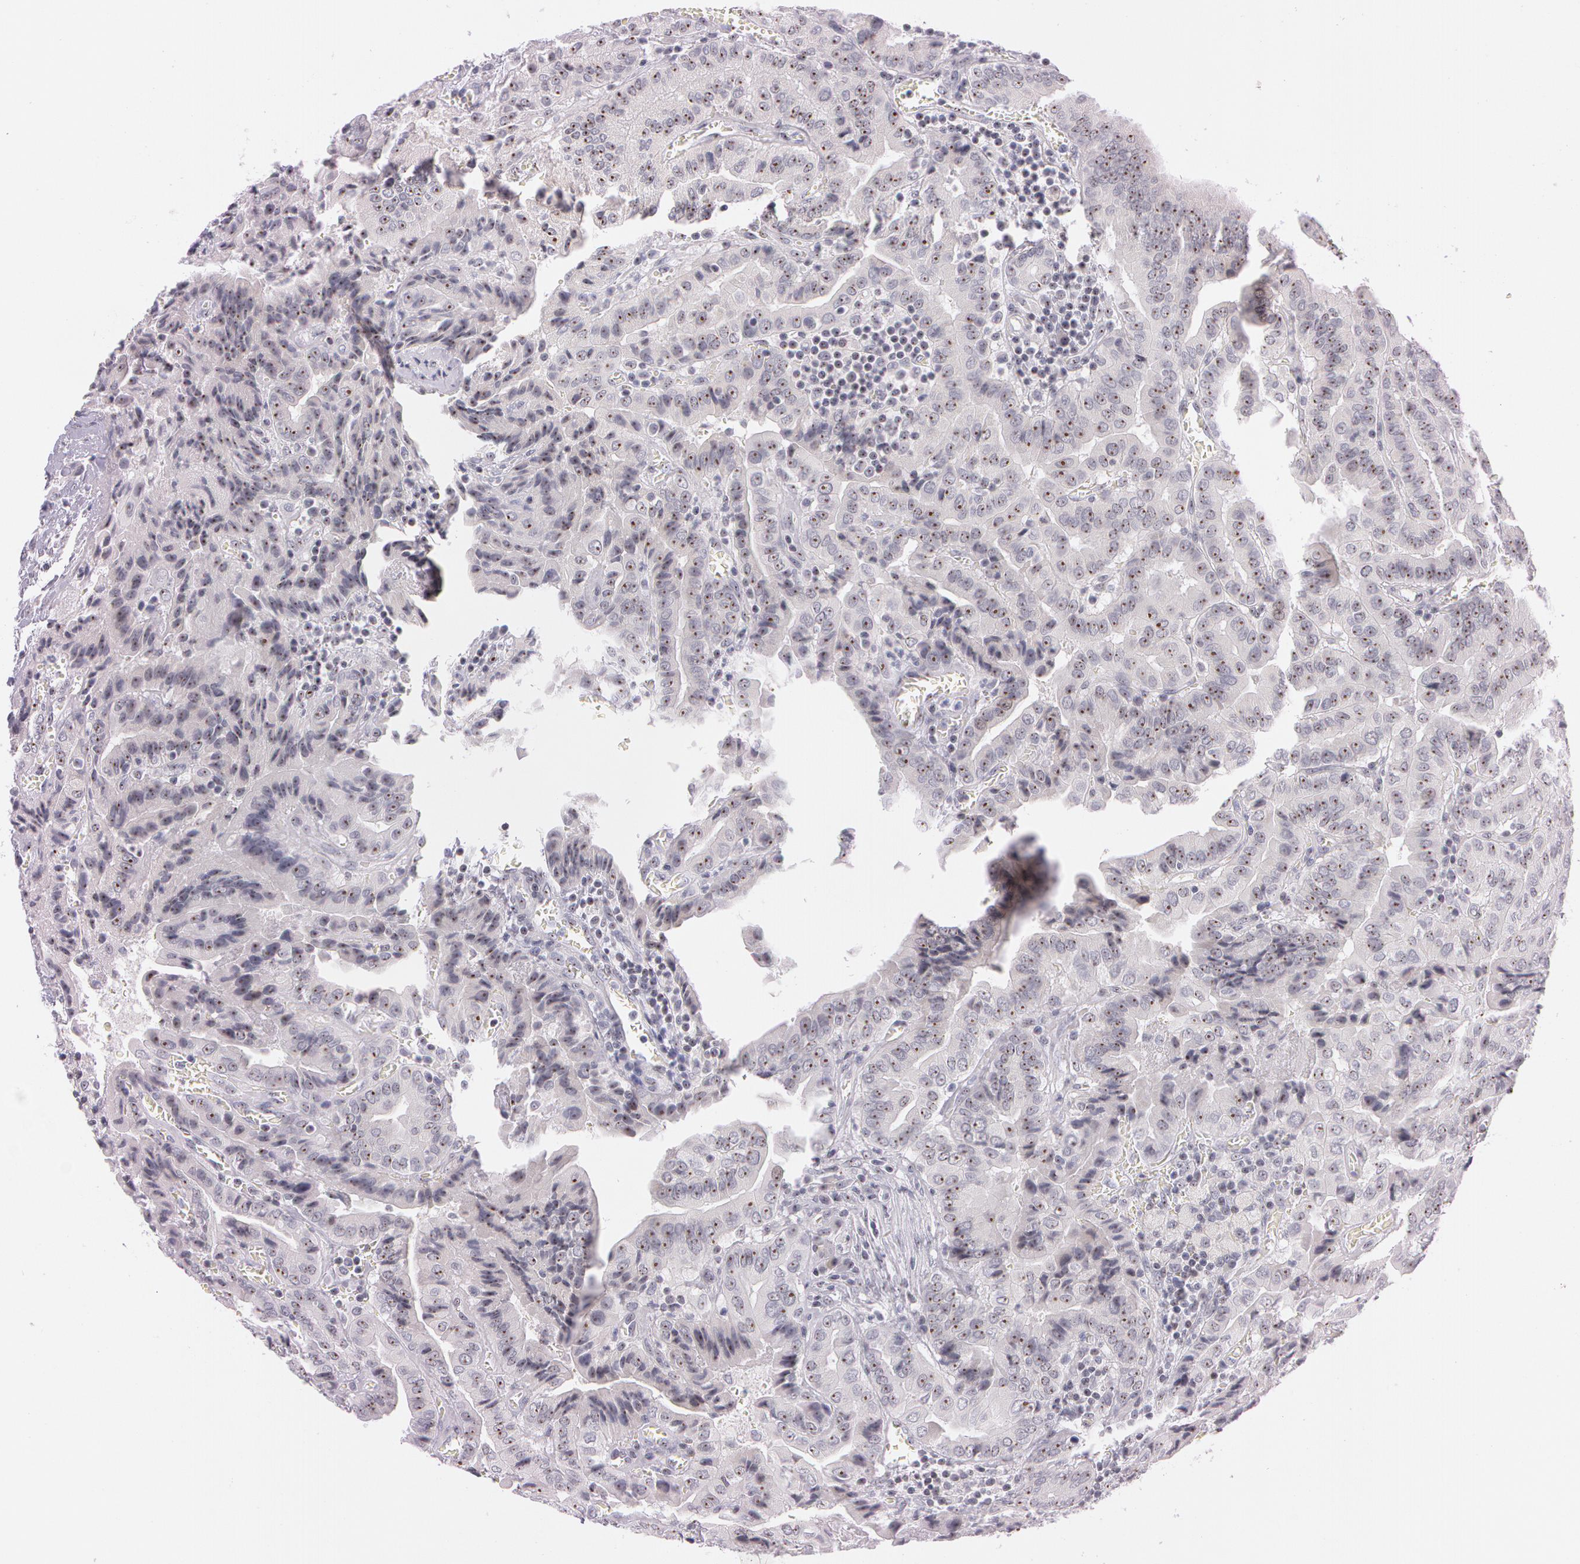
{"staining": {"intensity": "moderate", "quantity": ">75%", "location": "nuclear"}, "tissue": "thyroid cancer", "cell_type": "Tumor cells", "image_type": "cancer", "snomed": [{"axis": "morphology", "description": "Papillary adenocarcinoma, NOS"}, {"axis": "topography", "description": "Thyroid gland"}], "caption": "Moderate nuclear expression is seen in approximately >75% of tumor cells in thyroid papillary adenocarcinoma. Immunohistochemistry (ihc) stains the protein of interest in brown and the nuclei are stained blue.", "gene": "FBL", "patient": {"sex": "female", "age": 71}}